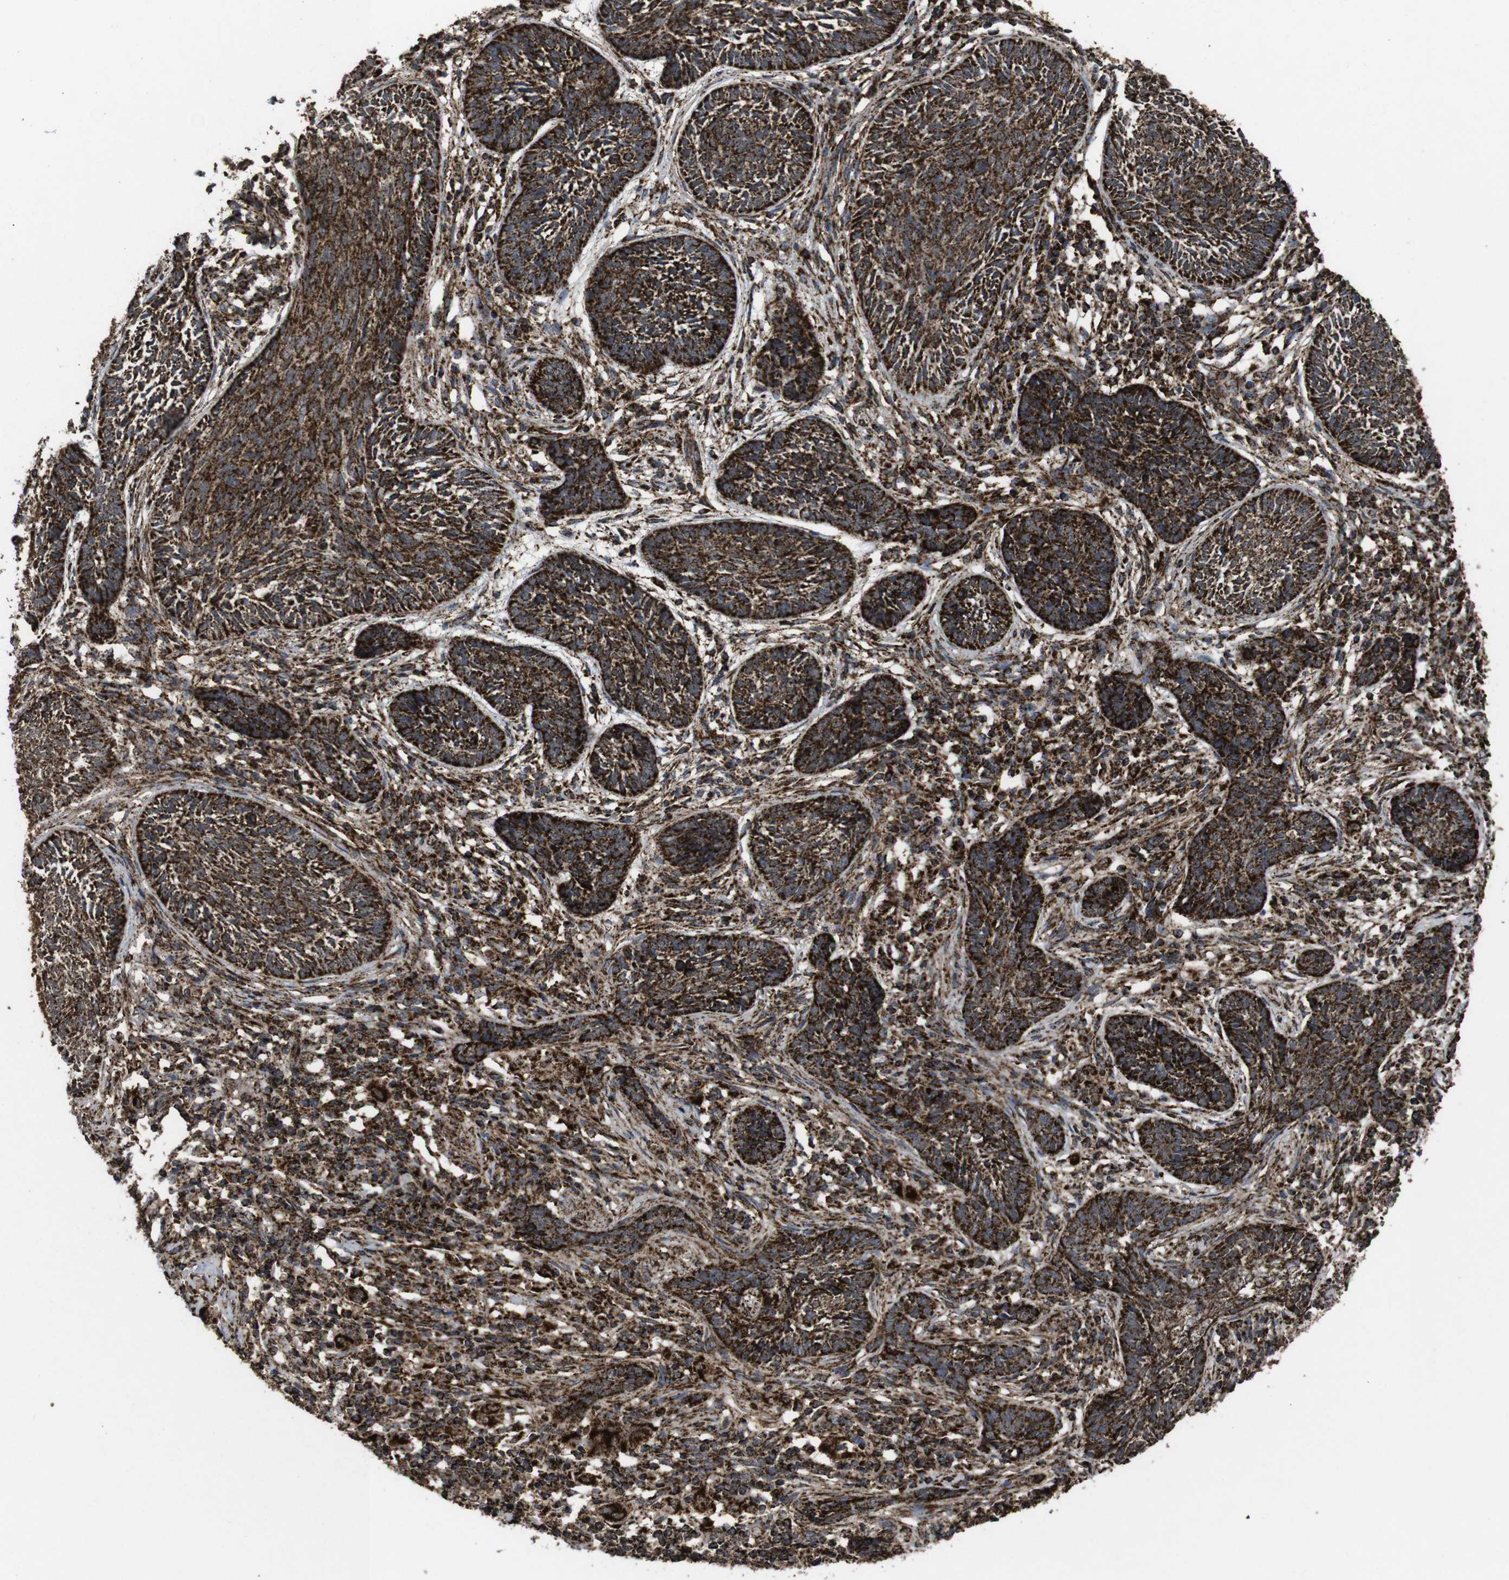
{"staining": {"intensity": "strong", "quantity": ">75%", "location": "cytoplasmic/membranous"}, "tissue": "skin cancer", "cell_type": "Tumor cells", "image_type": "cancer", "snomed": [{"axis": "morphology", "description": "Papilloma, NOS"}, {"axis": "morphology", "description": "Basal cell carcinoma"}, {"axis": "topography", "description": "Skin"}], "caption": "Tumor cells display strong cytoplasmic/membranous expression in about >75% of cells in basal cell carcinoma (skin).", "gene": "ATP5F1A", "patient": {"sex": "male", "age": 87}}